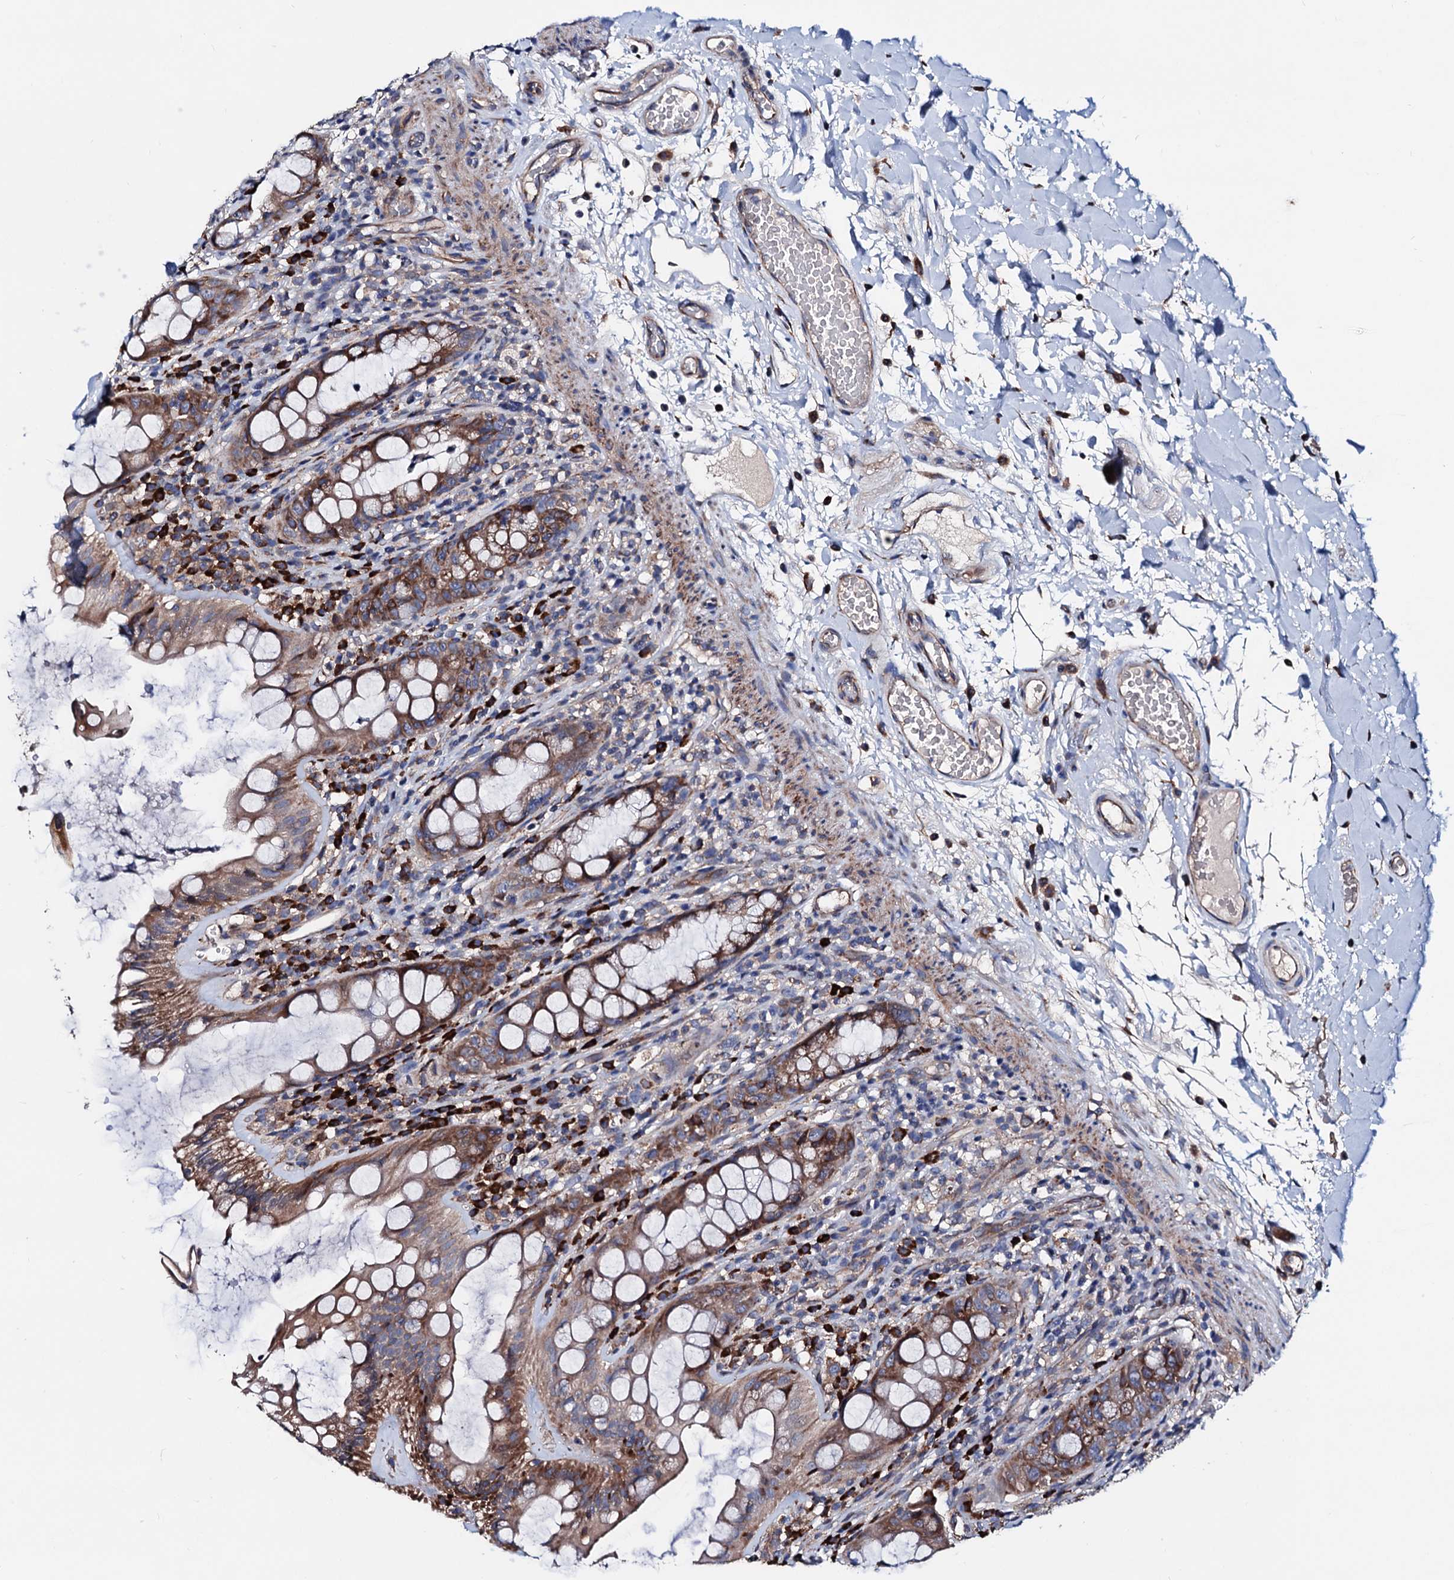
{"staining": {"intensity": "moderate", "quantity": ">75%", "location": "cytoplasmic/membranous"}, "tissue": "rectum", "cell_type": "Glandular cells", "image_type": "normal", "snomed": [{"axis": "morphology", "description": "Normal tissue, NOS"}, {"axis": "topography", "description": "Rectum"}], "caption": "The micrograph demonstrates a brown stain indicating the presence of a protein in the cytoplasmic/membranous of glandular cells in rectum.", "gene": "AKAP11", "patient": {"sex": "female", "age": 57}}